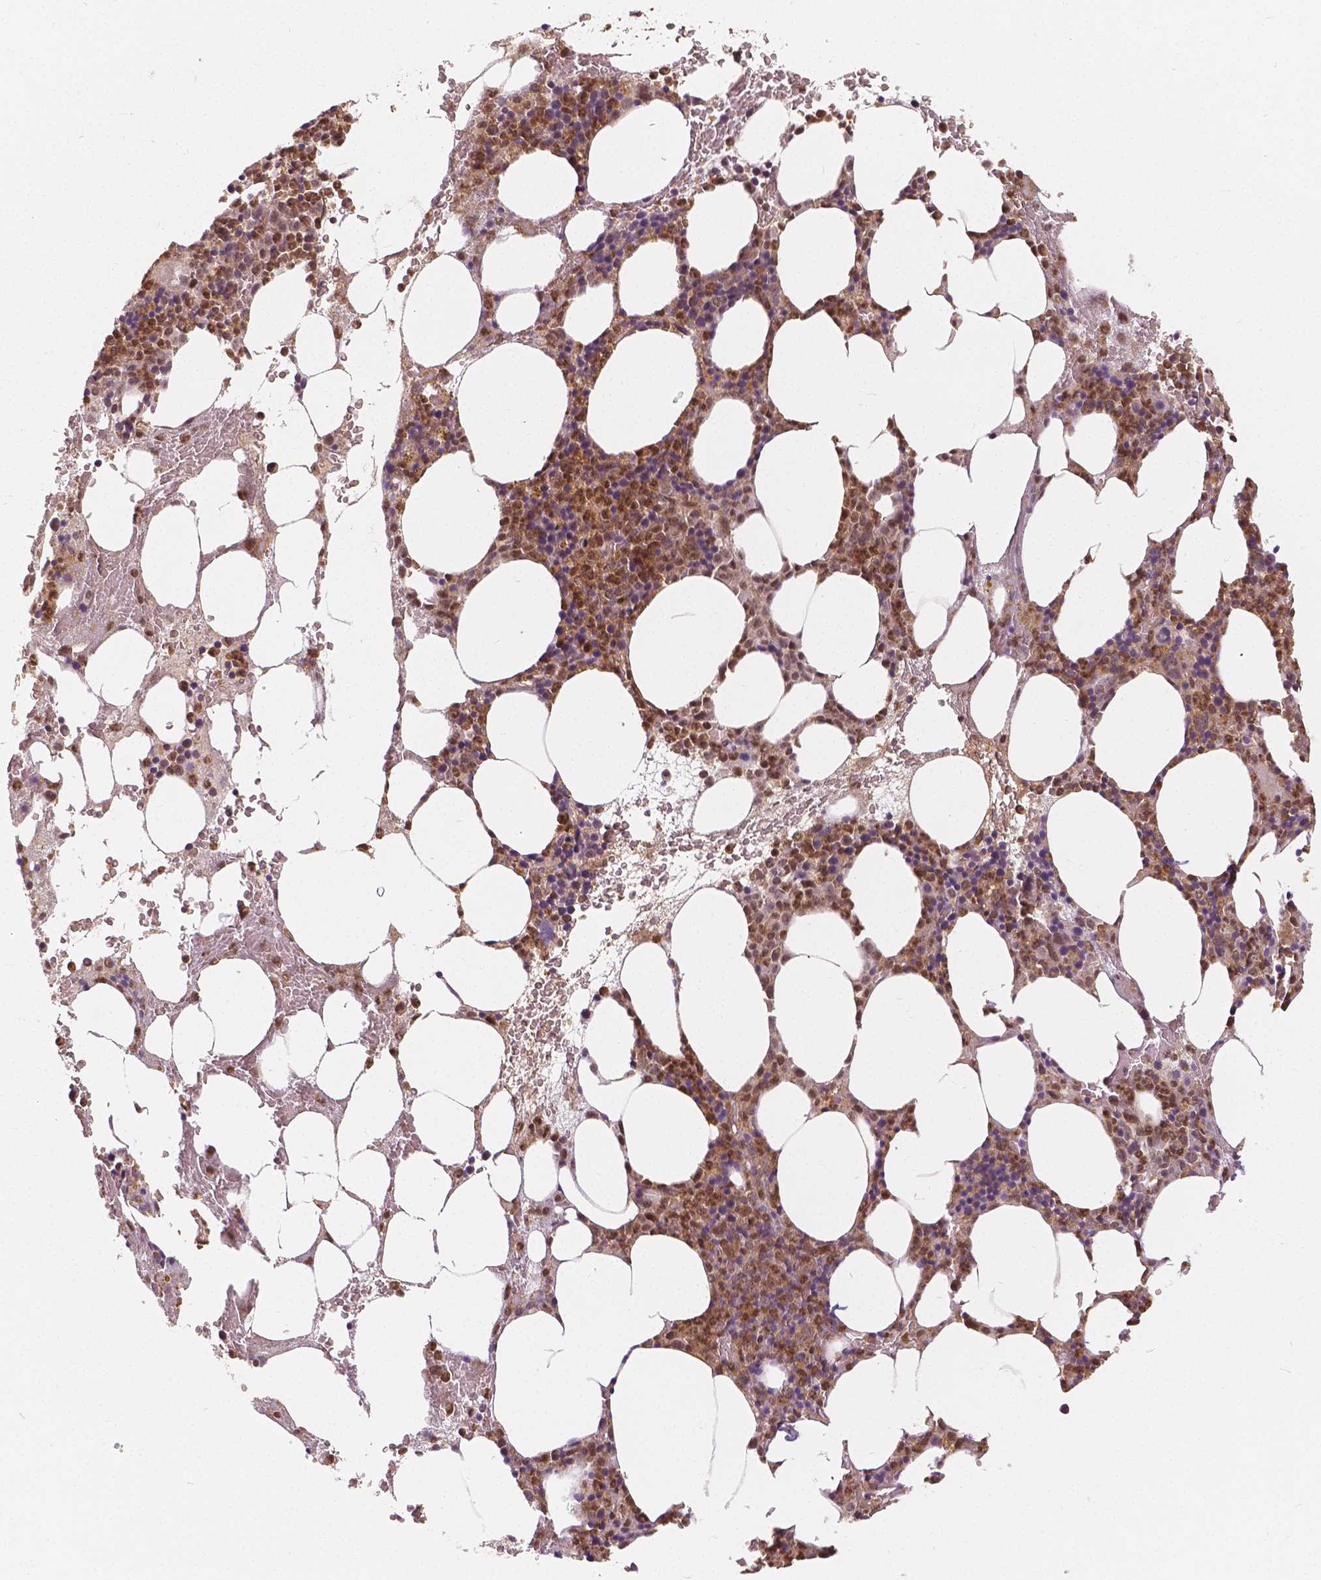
{"staining": {"intensity": "moderate", "quantity": ">75%", "location": "cytoplasmic/membranous,nuclear"}, "tissue": "bone marrow", "cell_type": "Hematopoietic cells", "image_type": "normal", "snomed": [{"axis": "morphology", "description": "Normal tissue, NOS"}, {"axis": "topography", "description": "Bone marrow"}], "caption": "Normal bone marrow was stained to show a protein in brown. There is medium levels of moderate cytoplasmic/membranous,nuclear staining in approximately >75% of hematopoietic cells.", "gene": "NAPRT", "patient": {"sex": "male", "age": 89}}